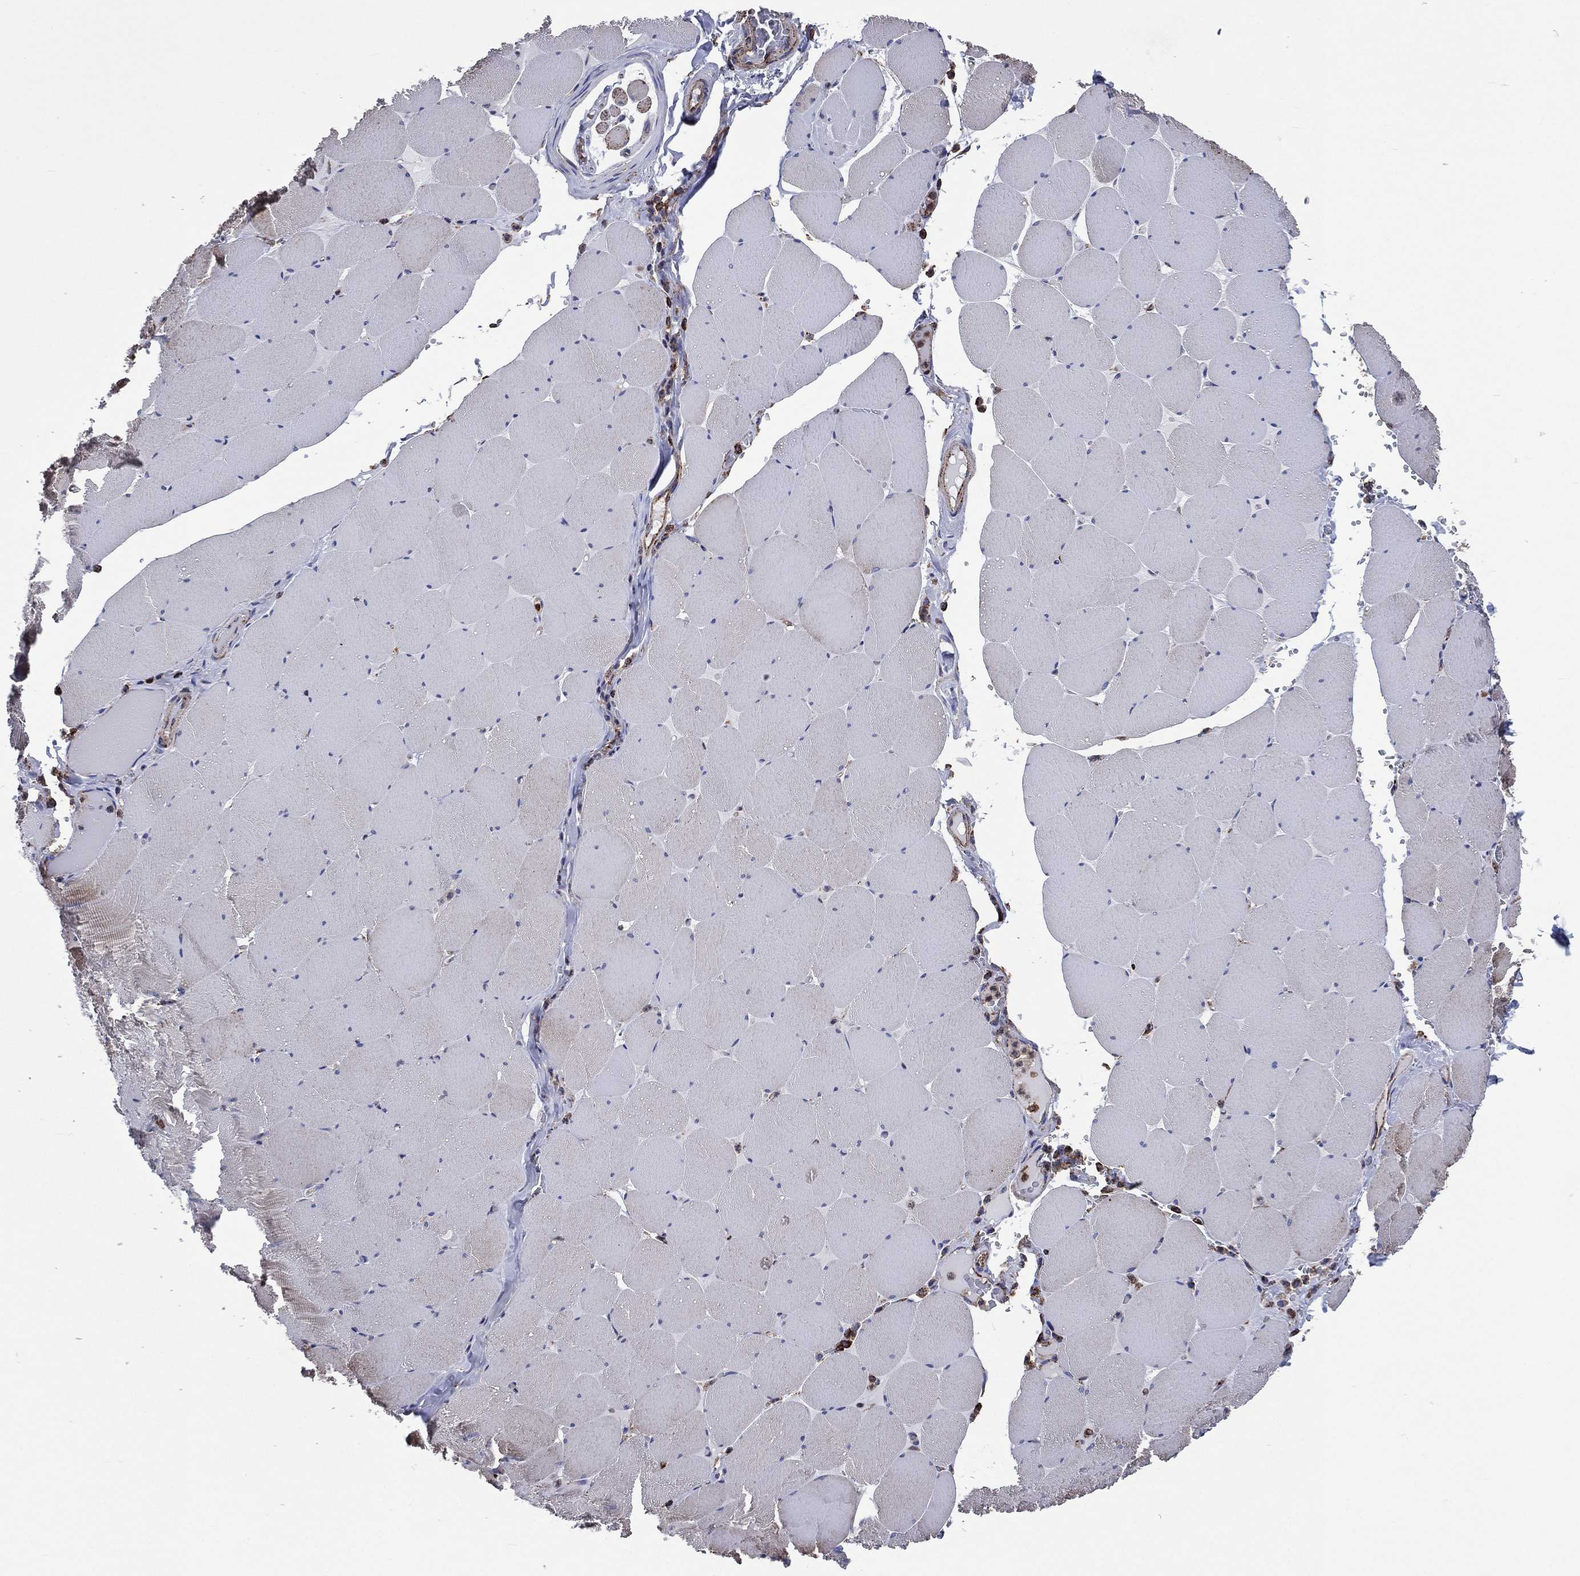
{"staining": {"intensity": "moderate", "quantity": "25%-75%", "location": "cytoplasmic/membranous"}, "tissue": "skeletal muscle", "cell_type": "Myocytes", "image_type": "normal", "snomed": [{"axis": "morphology", "description": "Normal tissue, NOS"}, {"axis": "morphology", "description": "Malignant melanoma, Metastatic site"}, {"axis": "topography", "description": "Skeletal muscle"}], "caption": "The image displays staining of benign skeletal muscle, revealing moderate cytoplasmic/membranous protein staining (brown color) within myocytes. The staining was performed using DAB (3,3'-diaminobenzidine), with brown indicating positive protein expression. Nuclei are stained blue with hematoxylin.", "gene": "ANKRD37", "patient": {"sex": "male", "age": 50}}